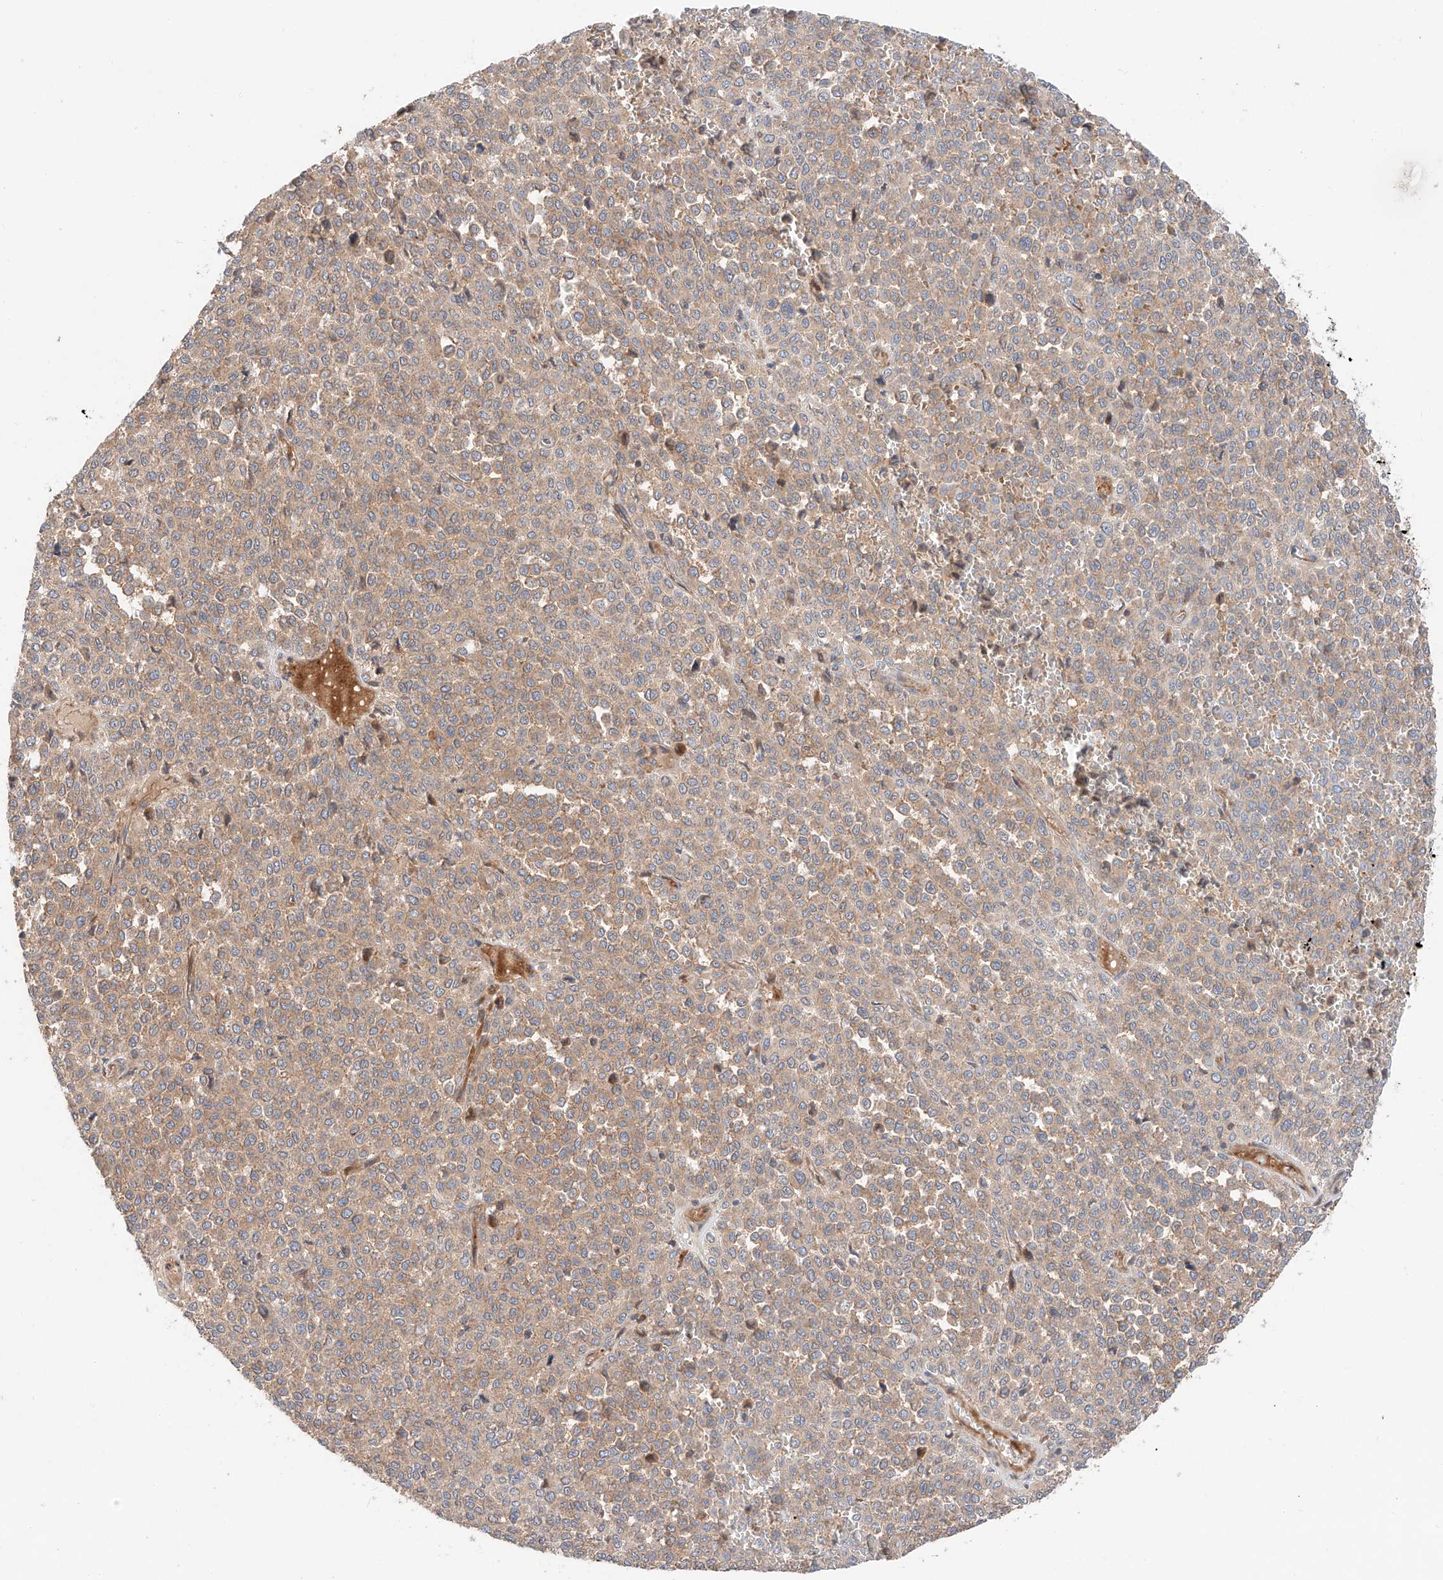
{"staining": {"intensity": "weak", "quantity": ">75%", "location": "cytoplasmic/membranous"}, "tissue": "melanoma", "cell_type": "Tumor cells", "image_type": "cancer", "snomed": [{"axis": "morphology", "description": "Malignant melanoma, Metastatic site"}, {"axis": "topography", "description": "Pancreas"}], "caption": "Immunohistochemistry (IHC) (DAB) staining of malignant melanoma (metastatic site) demonstrates weak cytoplasmic/membranous protein positivity in approximately >75% of tumor cells.", "gene": "XPNPEP1", "patient": {"sex": "female", "age": 30}}